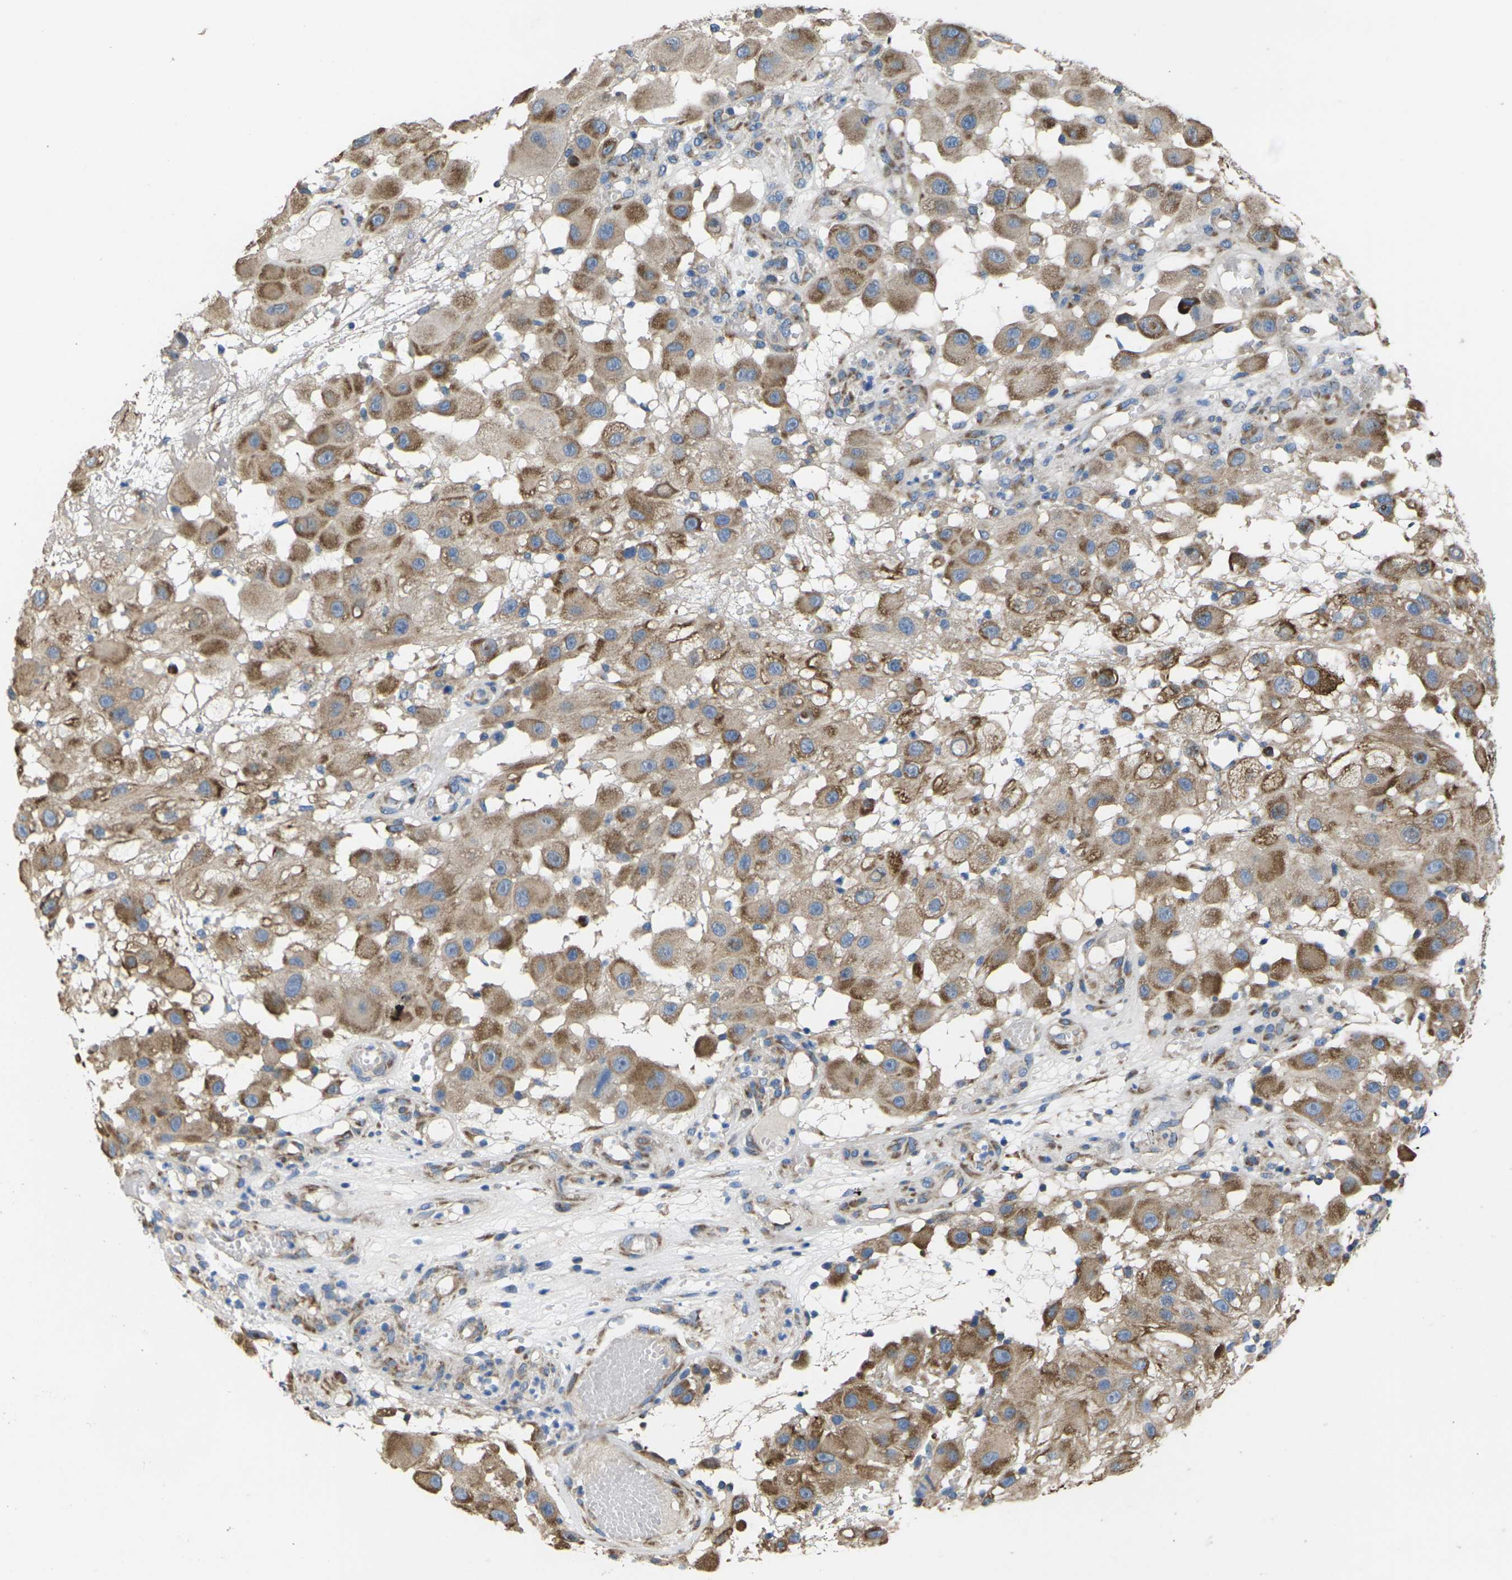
{"staining": {"intensity": "moderate", "quantity": ">75%", "location": "cytoplasmic/membranous"}, "tissue": "melanoma", "cell_type": "Tumor cells", "image_type": "cancer", "snomed": [{"axis": "morphology", "description": "Malignant melanoma, NOS"}, {"axis": "topography", "description": "Skin"}], "caption": "IHC image of neoplastic tissue: human melanoma stained using IHC reveals medium levels of moderate protein expression localized specifically in the cytoplasmic/membranous of tumor cells, appearing as a cytoplasmic/membranous brown color.", "gene": "KLHDC8B", "patient": {"sex": "female", "age": 81}}